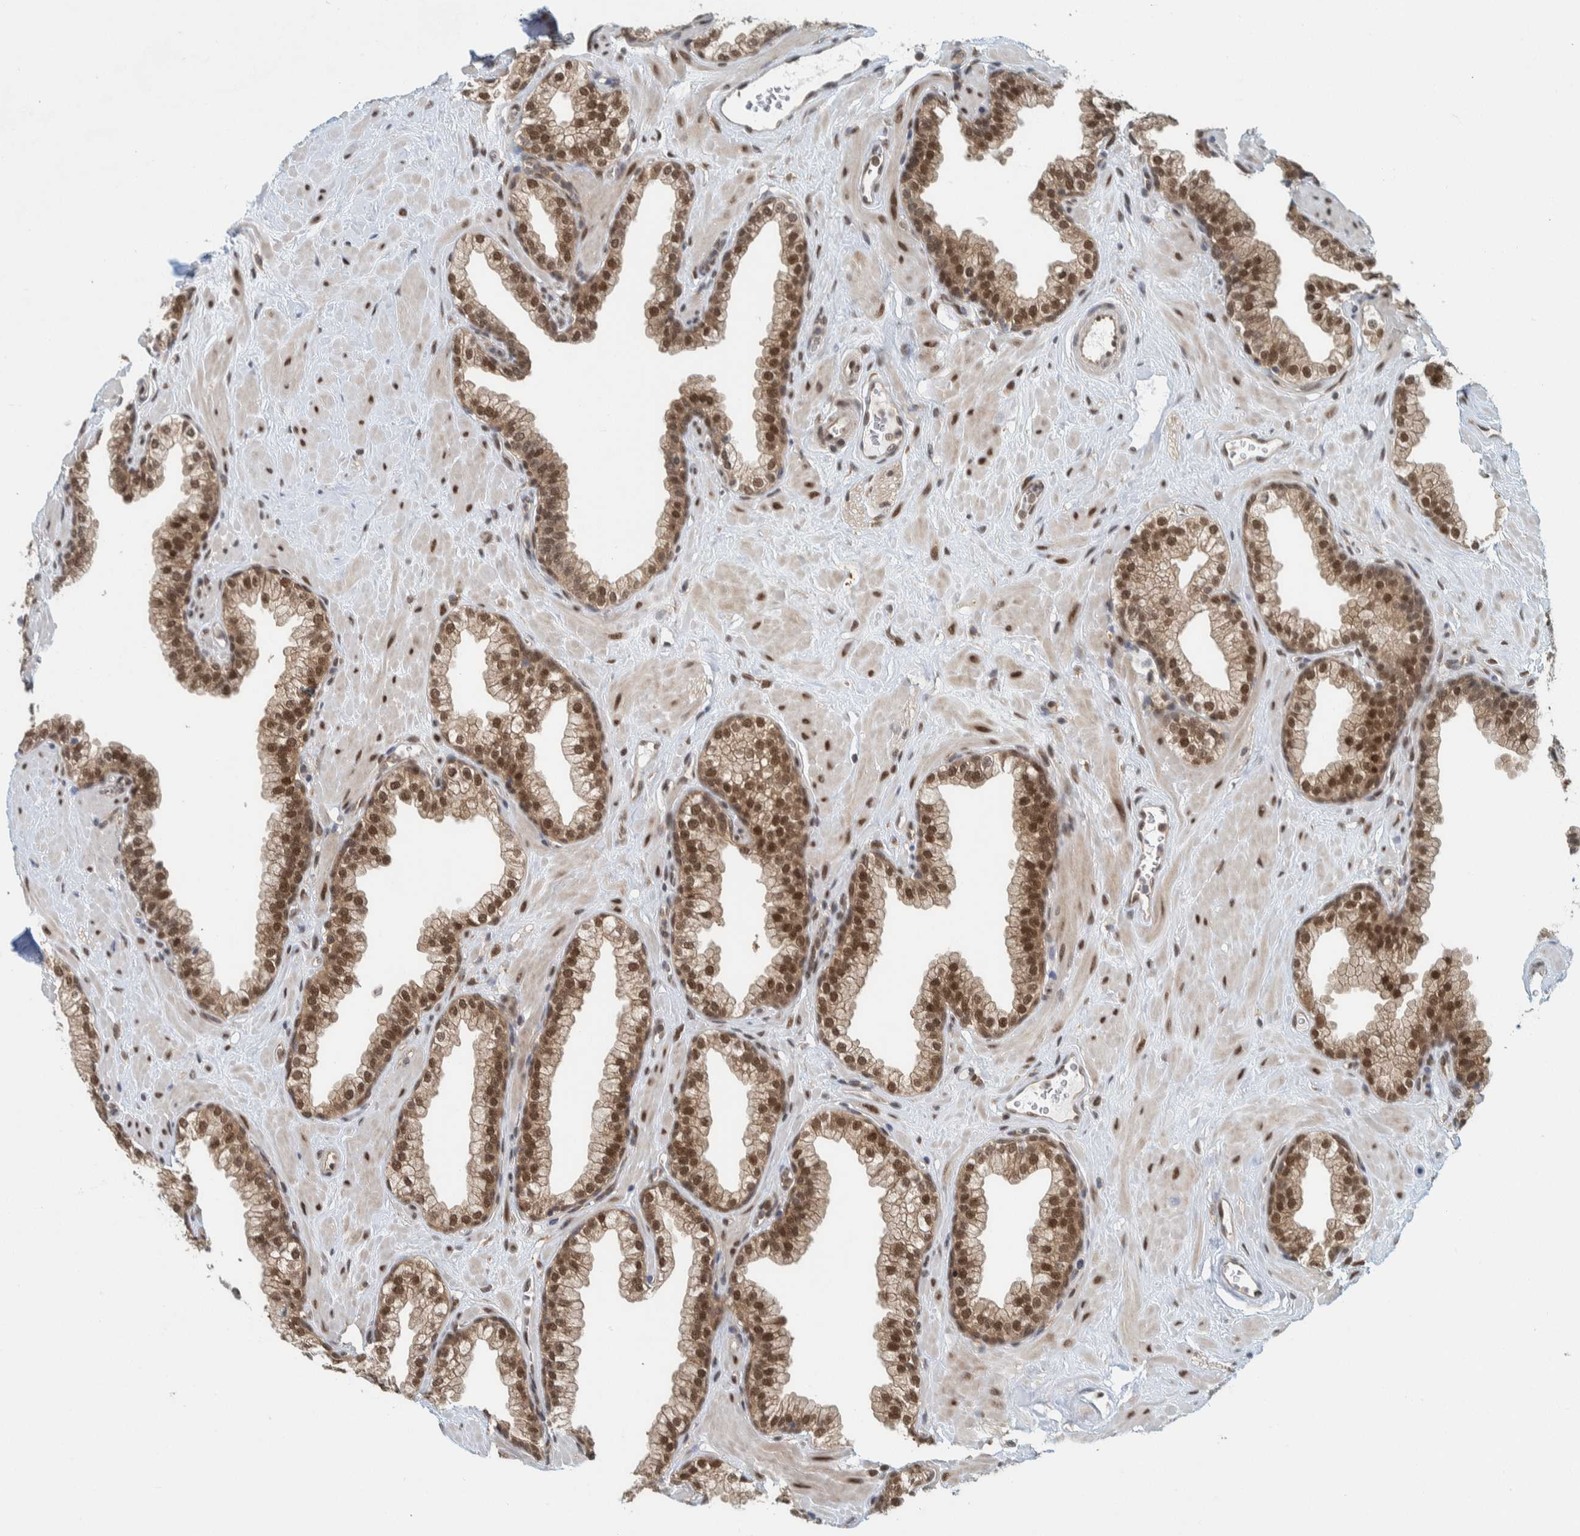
{"staining": {"intensity": "moderate", "quantity": ">75%", "location": "nuclear"}, "tissue": "prostate", "cell_type": "Glandular cells", "image_type": "normal", "snomed": [{"axis": "morphology", "description": "Normal tissue, NOS"}, {"axis": "morphology", "description": "Urothelial carcinoma, Low grade"}, {"axis": "topography", "description": "Urinary bladder"}, {"axis": "topography", "description": "Prostate"}], "caption": "A brown stain shows moderate nuclear positivity of a protein in glandular cells of benign human prostate. (DAB = brown stain, brightfield microscopy at high magnification).", "gene": "COPS3", "patient": {"sex": "male", "age": 60}}